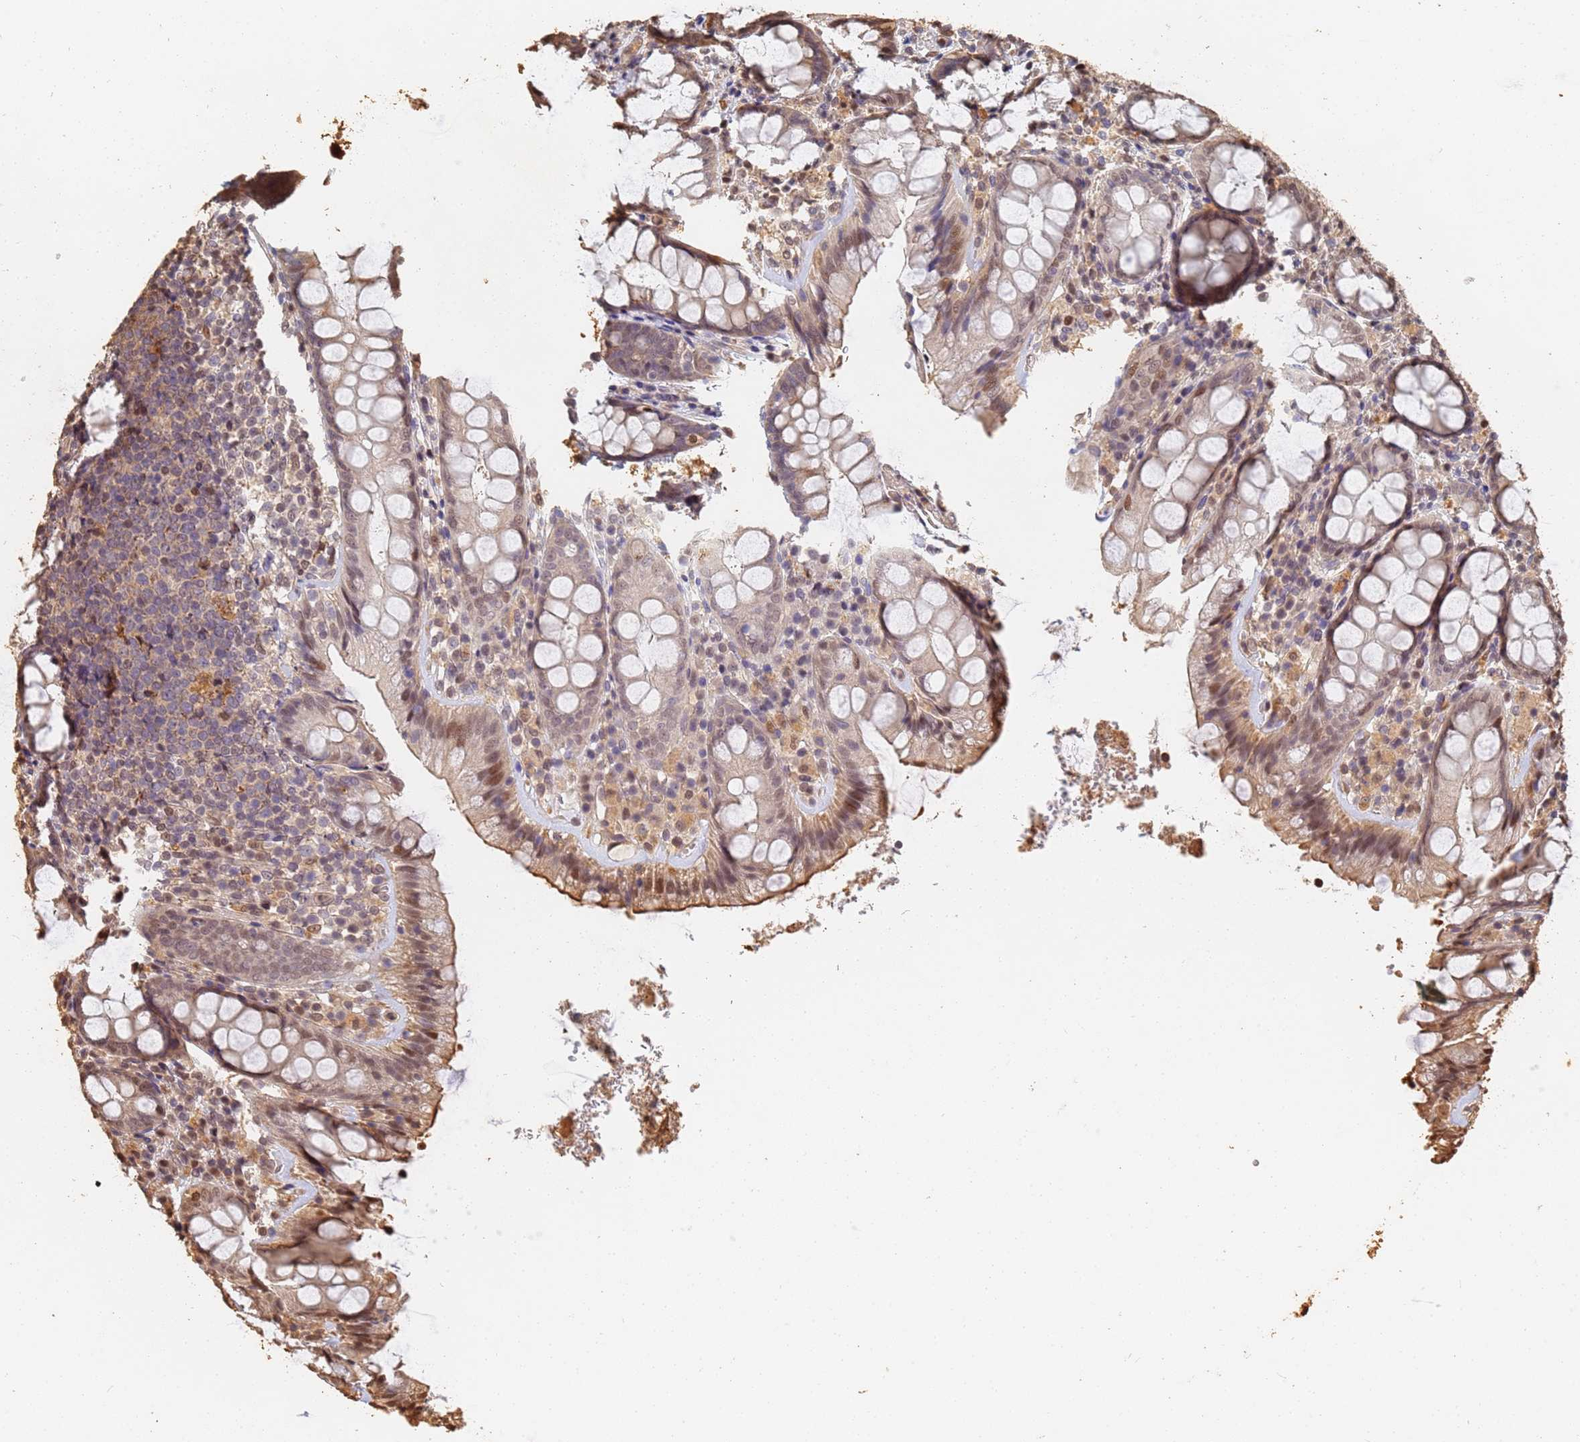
{"staining": {"intensity": "moderate", "quantity": "<25%", "location": "cytoplasmic/membranous,nuclear"}, "tissue": "rectum", "cell_type": "Glandular cells", "image_type": "normal", "snomed": [{"axis": "morphology", "description": "Normal tissue, NOS"}, {"axis": "topography", "description": "Rectum"}], "caption": "Rectum stained with immunohistochemistry exhibits moderate cytoplasmic/membranous,nuclear staining in about <25% of glandular cells. The protein is stained brown, and the nuclei are stained in blue (DAB (3,3'-diaminobenzidine) IHC with brightfield microscopy, high magnification).", "gene": "JAK2", "patient": {"sex": "male", "age": 83}}